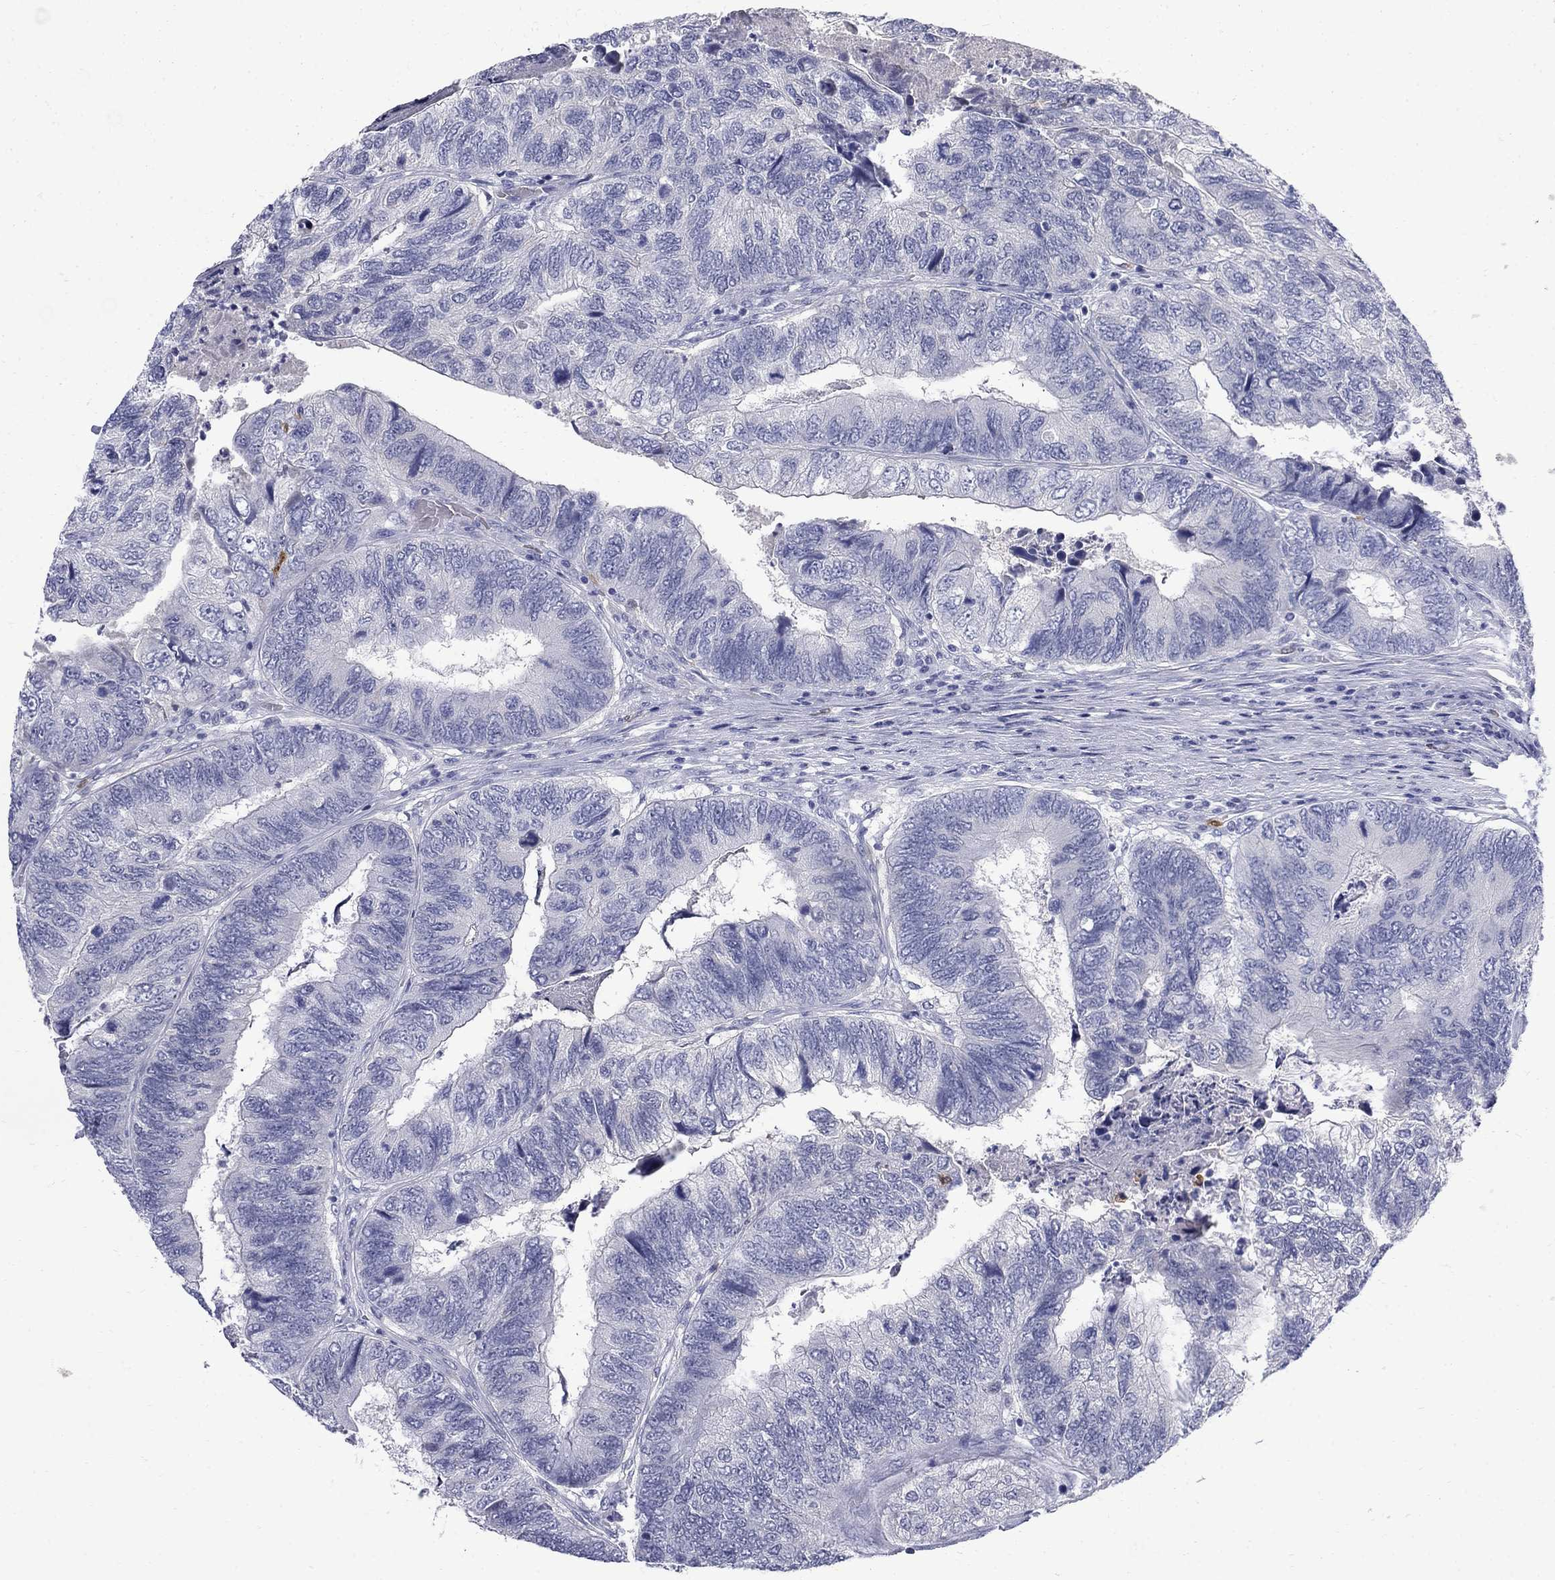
{"staining": {"intensity": "negative", "quantity": "none", "location": "none"}, "tissue": "colorectal cancer", "cell_type": "Tumor cells", "image_type": "cancer", "snomed": [{"axis": "morphology", "description": "Adenocarcinoma, NOS"}, {"axis": "topography", "description": "Colon"}], "caption": "Histopathology image shows no protein staining in tumor cells of colorectal cancer tissue. Nuclei are stained in blue.", "gene": "SERPINB2", "patient": {"sex": "female", "age": 67}}